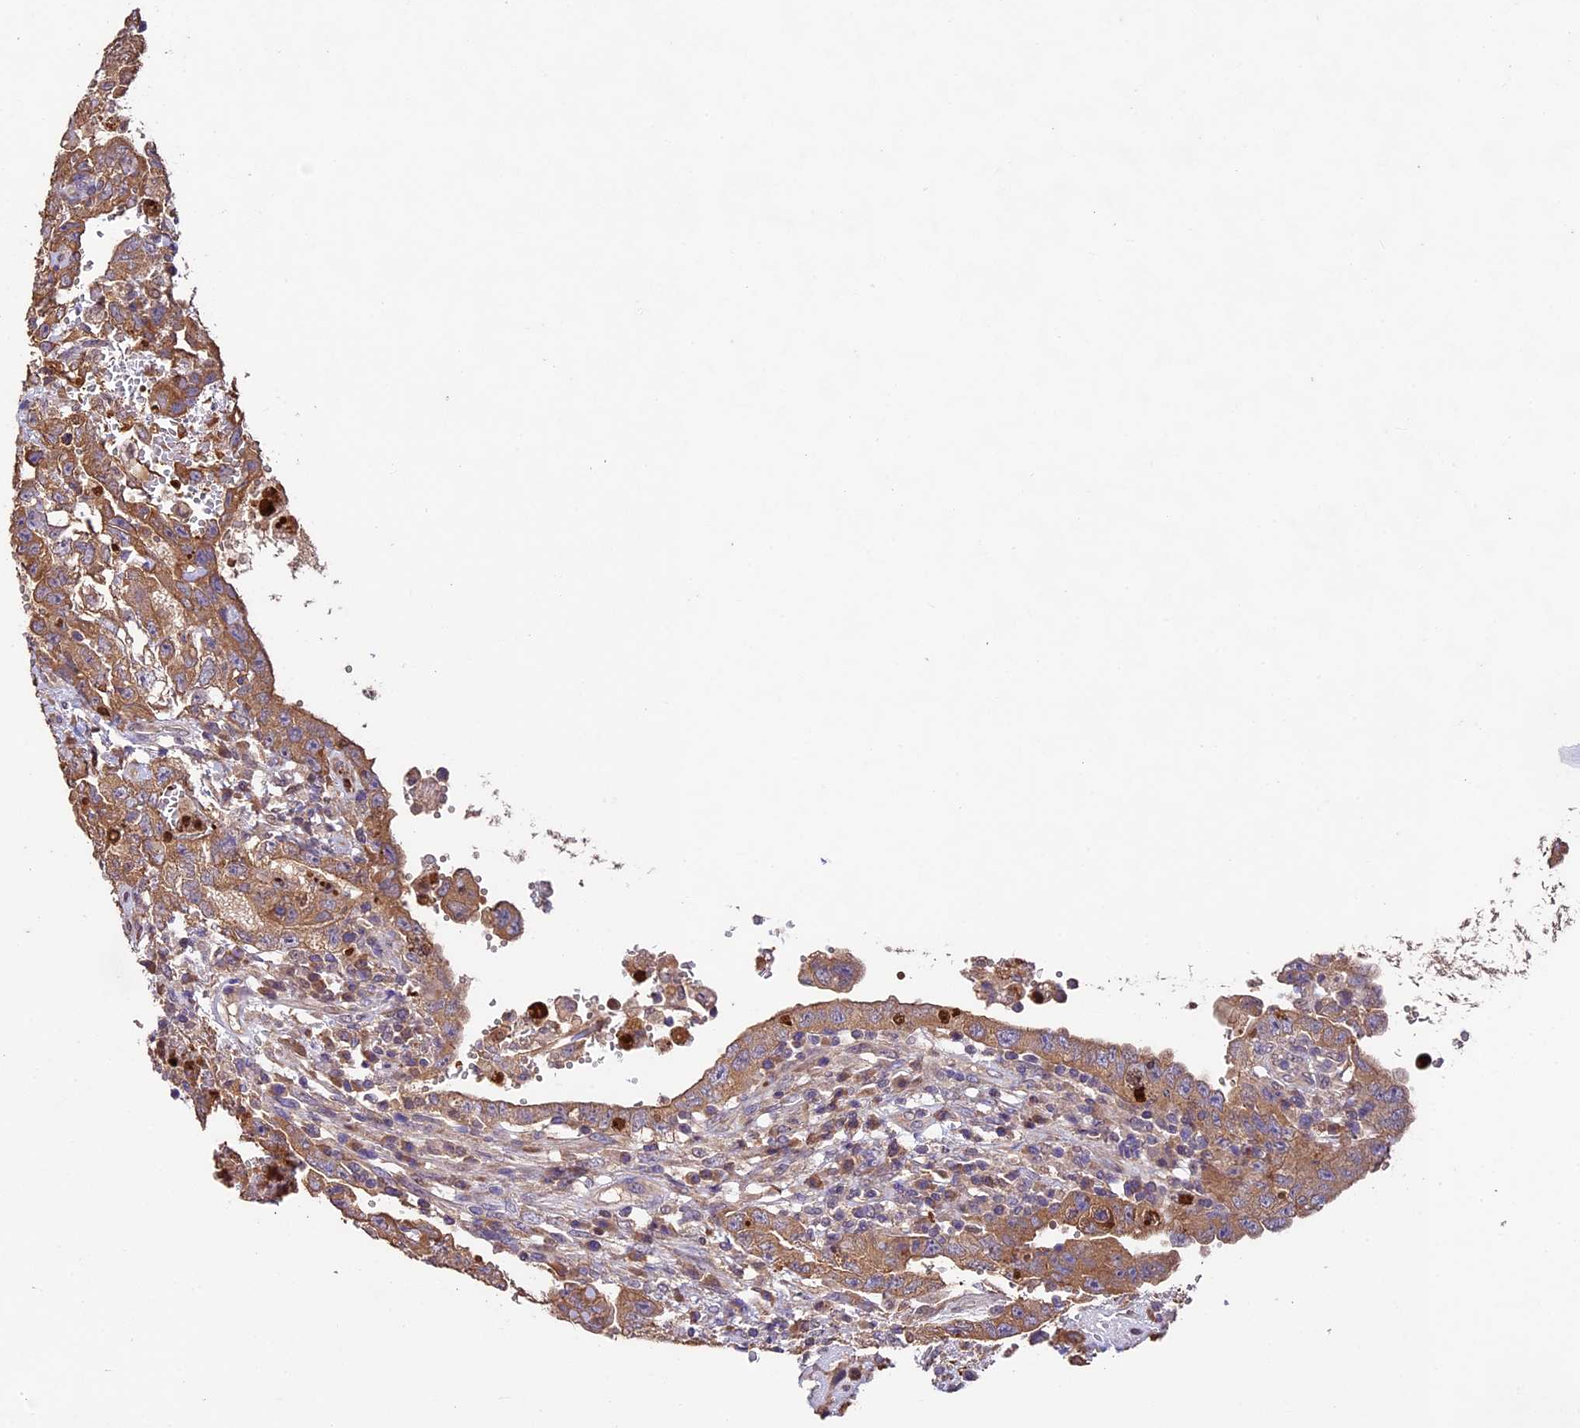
{"staining": {"intensity": "moderate", "quantity": ">75%", "location": "cytoplasmic/membranous"}, "tissue": "testis cancer", "cell_type": "Tumor cells", "image_type": "cancer", "snomed": [{"axis": "morphology", "description": "Carcinoma, Embryonal, NOS"}, {"axis": "topography", "description": "Testis"}], "caption": "Brown immunohistochemical staining in human testis embryonal carcinoma shows moderate cytoplasmic/membranous staining in approximately >75% of tumor cells. The protein of interest is shown in brown color, while the nuclei are stained blue.", "gene": "SBNO2", "patient": {"sex": "male", "age": 26}}